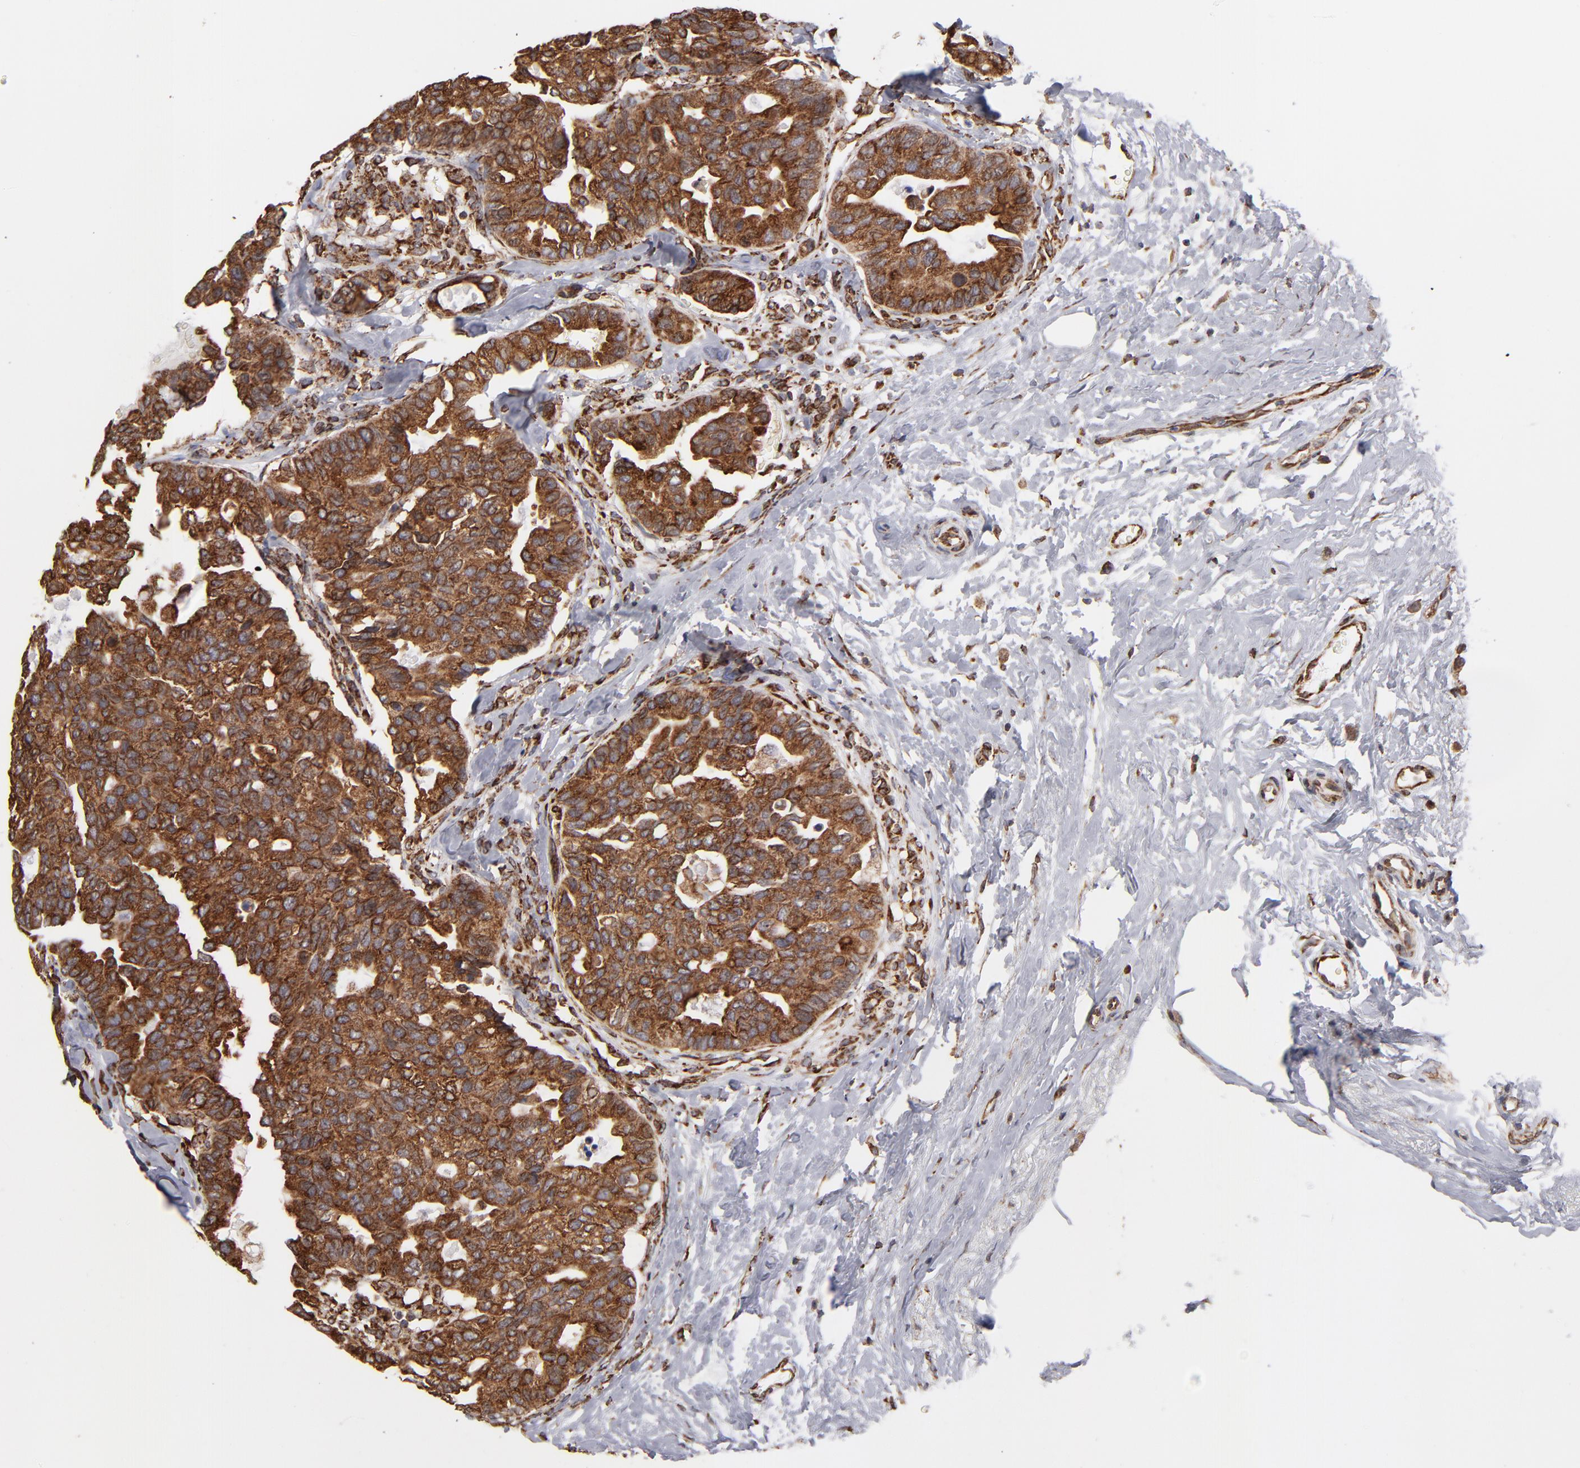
{"staining": {"intensity": "strong", "quantity": ">75%", "location": "cytoplasmic/membranous"}, "tissue": "breast cancer", "cell_type": "Tumor cells", "image_type": "cancer", "snomed": [{"axis": "morphology", "description": "Duct carcinoma"}, {"axis": "topography", "description": "Breast"}], "caption": "Protein expression analysis of human invasive ductal carcinoma (breast) reveals strong cytoplasmic/membranous expression in approximately >75% of tumor cells.", "gene": "KTN1", "patient": {"sex": "female", "age": 69}}